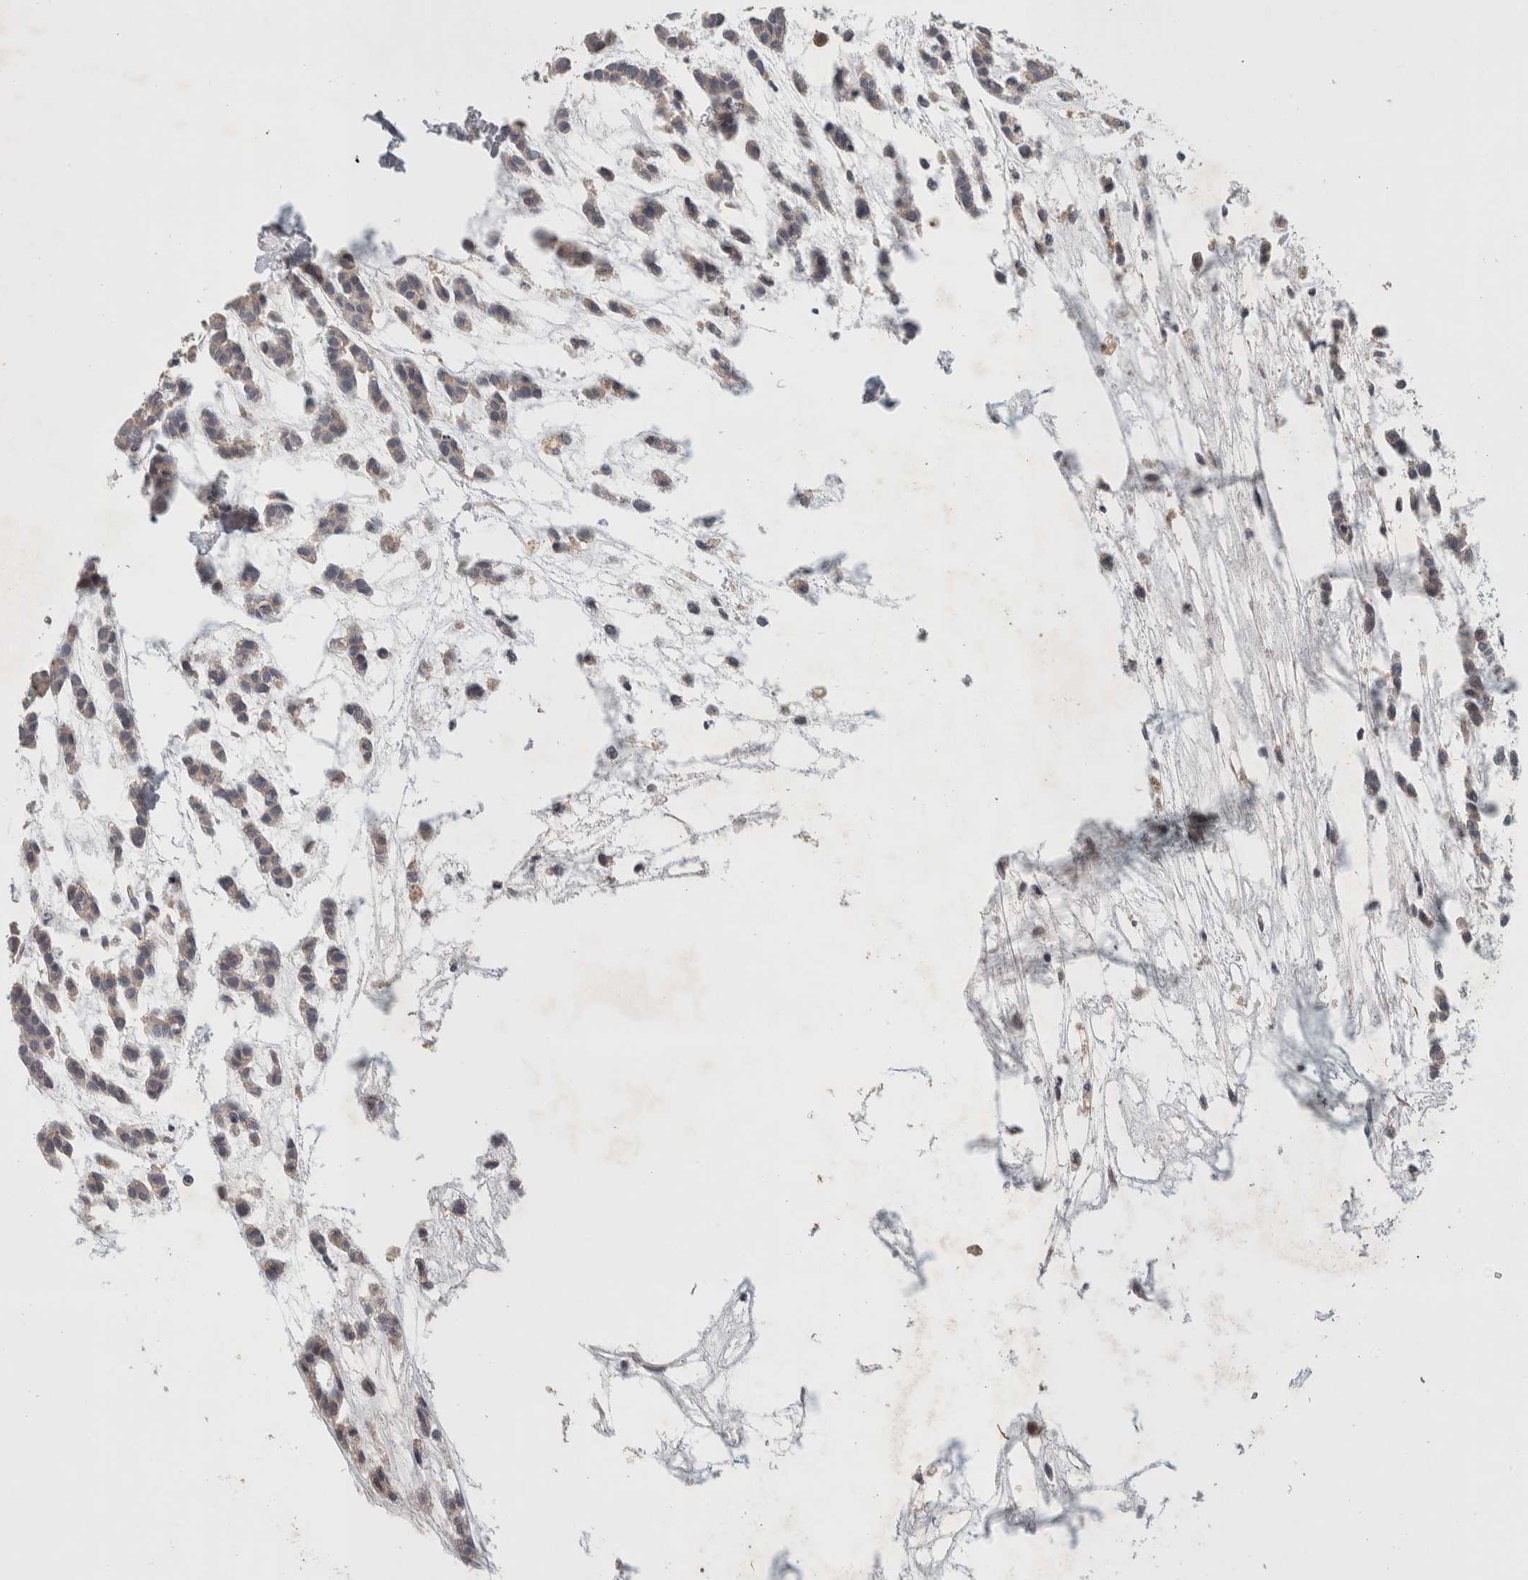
{"staining": {"intensity": "negative", "quantity": "none", "location": "none"}, "tissue": "head and neck cancer", "cell_type": "Tumor cells", "image_type": "cancer", "snomed": [{"axis": "morphology", "description": "Adenocarcinoma, NOS"}, {"axis": "morphology", "description": "Adenoma, NOS"}, {"axis": "topography", "description": "Head-Neck"}], "caption": "High power microscopy histopathology image of an IHC histopathology image of head and neck cancer, revealing no significant staining in tumor cells. The staining was performed using DAB to visualize the protein expression in brown, while the nuclei were stained in blue with hematoxylin (Magnification: 20x).", "gene": "GFRA2", "patient": {"sex": "female", "age": 55}}